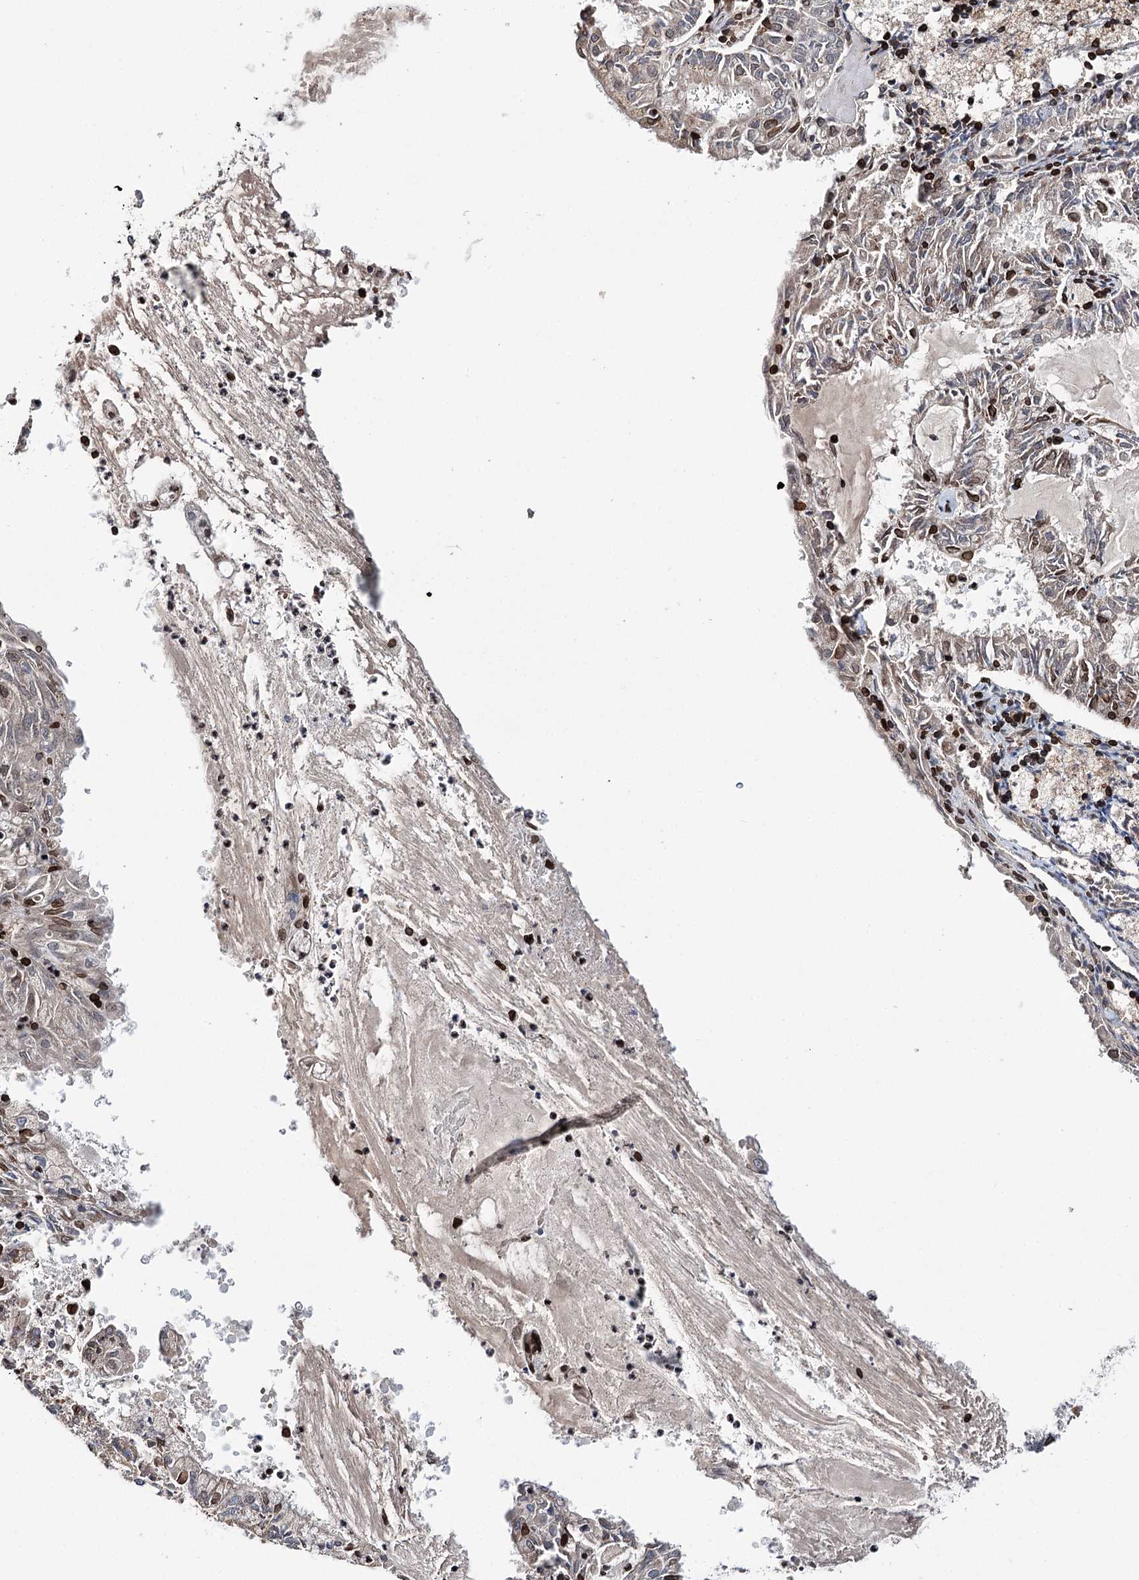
{"staining": {"intensity": "moderate", "quantity": "<25%", "location": "nuclear"}, "tissue": "endometrial cancer", "cell_type": "Tumor cells", "image_type": "cancer", "snomed": [{"axis": "morphology", "description": "Adenocarcinoma, NOS"}, {"axis": "topography", "description": "Endometrium"}], "caption": "IHC (DAB (3,3'-diaminobenzidine)) staining of endometrial cancer (adenocarcinoma) displays moderate nuclear protein expression in about <25% of tumor cells.", "gene": "CFAP46", "patient": {"sex": "female", "age": 57}}